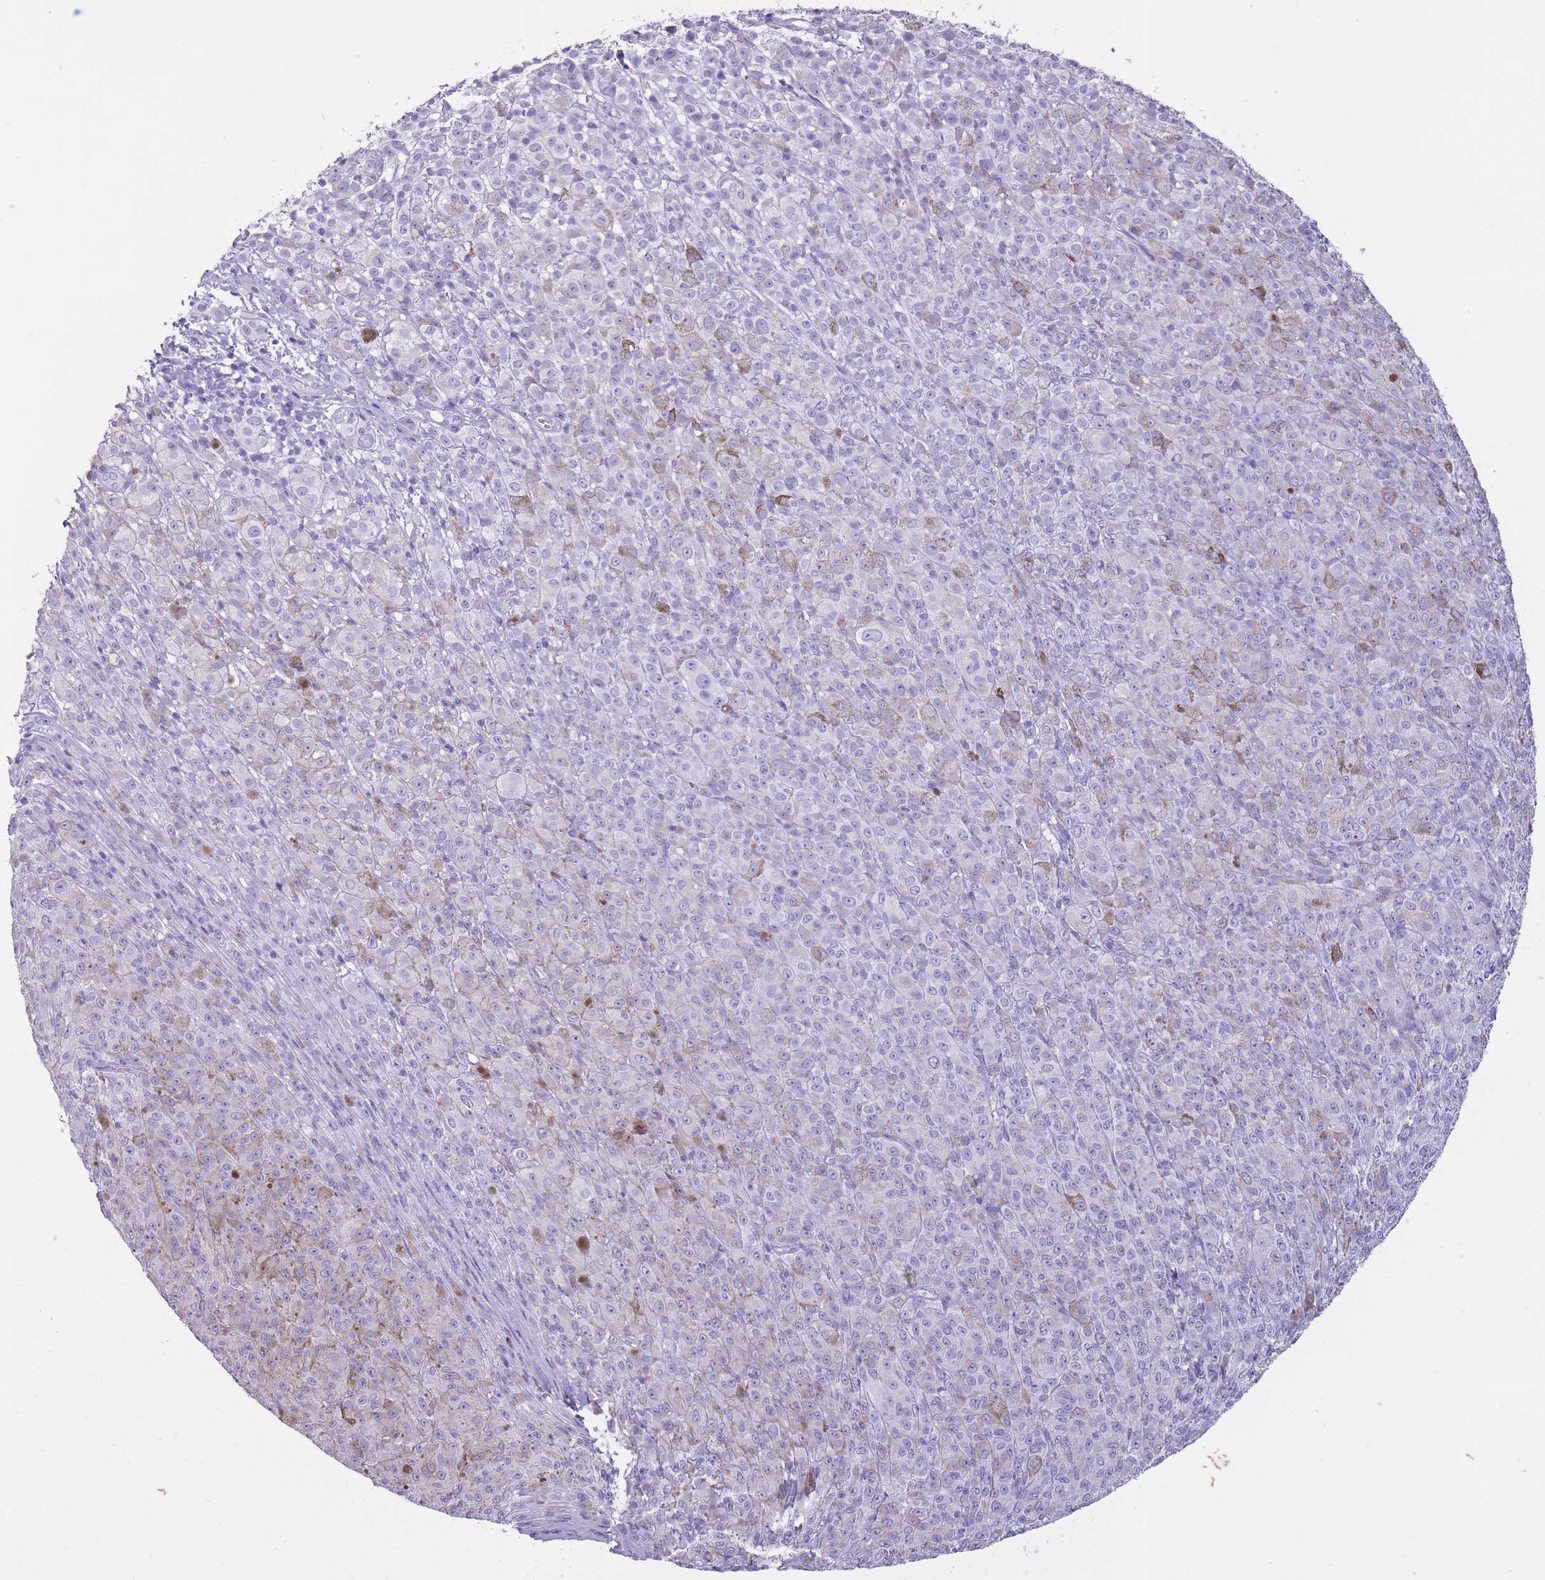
{"staining": {"intensity": "negative", "quantity": "none", "location": "none"}, "tissue": "melanoma", "cell_type": "Tumor cells", "image_type": "cancer", "snomed": [{"axis": "morphology", "description": "Malignant melanoma, NOS"}, {"axis": "topography", "description": "Skin"}], "caption": "Immunohistochemistry (IHC) of melanoma shows no positivity in tumor cells.", "gene": "OR4F21", "patient": {"sex": "female", "age": 52}}